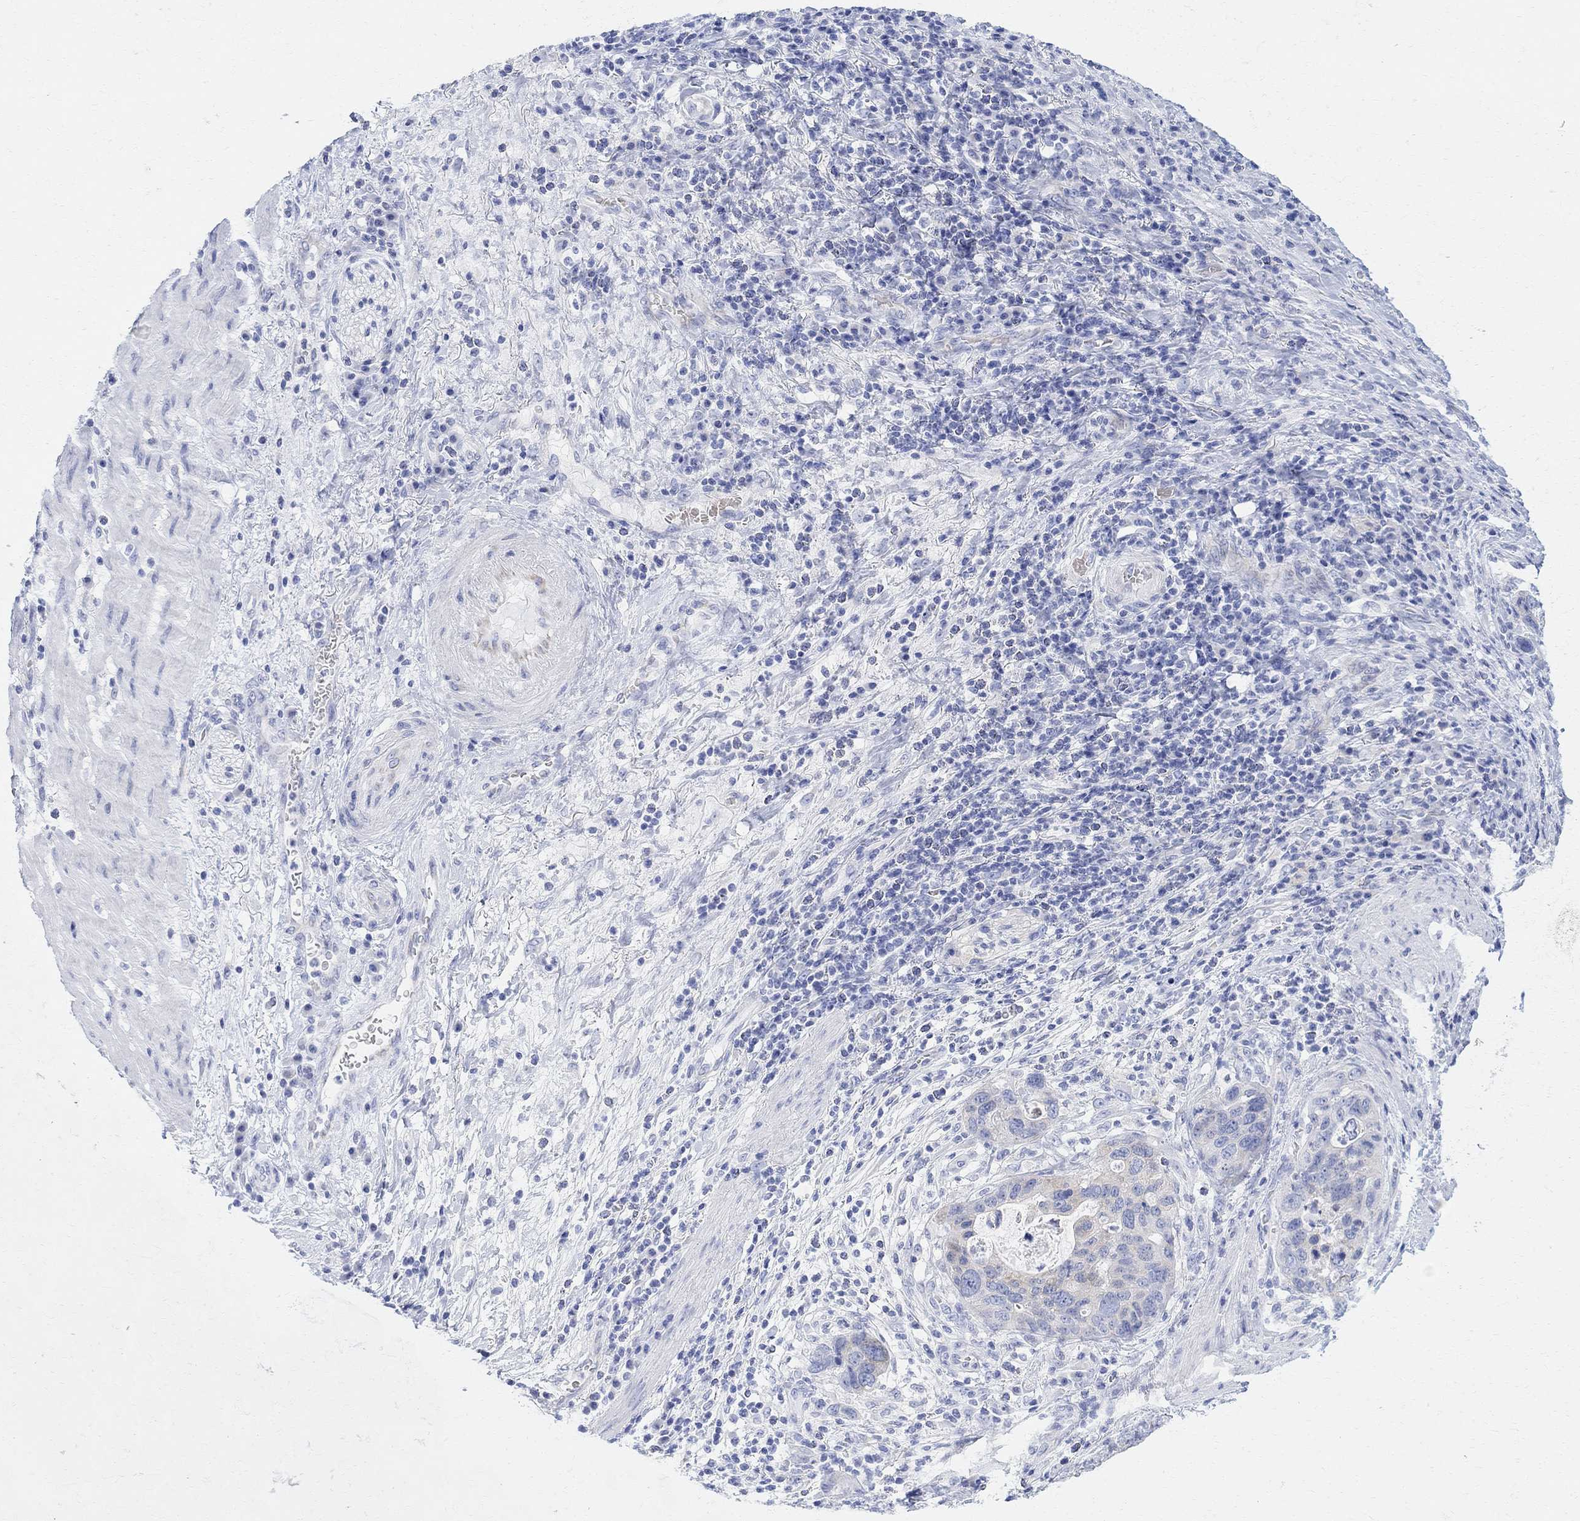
{"staining": {"intensity": "negative", "quantity": "none", "location": "none"}, "tissue": "stomach cancer", "cell_type": "Tumor cells", "image_type": "cancer", "snomed": [{"axis": "morphology", "description": "Adenocarcinoma, NOS"}, {"axis": "topography", "description": "Stomach"}], "caption": "Tumor cells show no significant positivity in stomach cancer.", "gene": "RETNLB", "patient": {"sex": "male", "age": 54}}